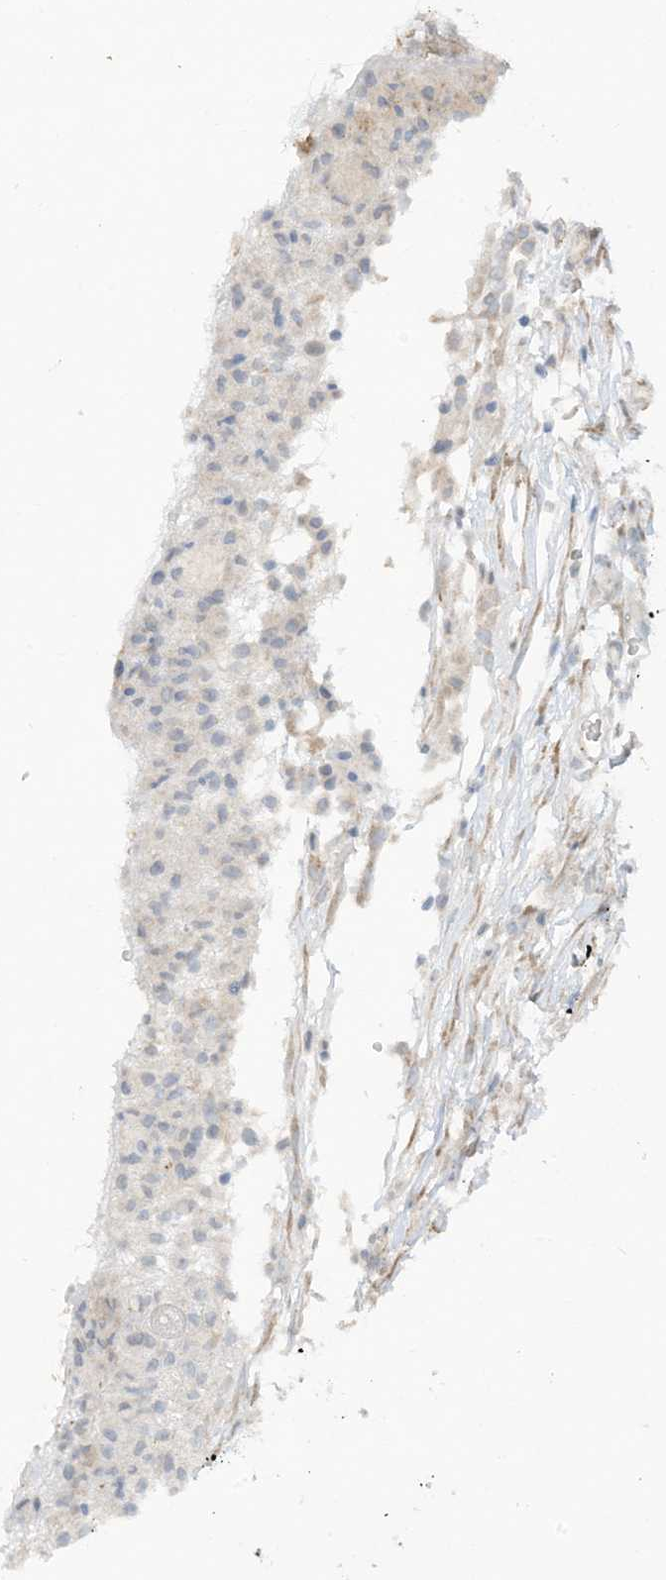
{"staining": {"intensity": "negative", "quantity": "none", "location": "none"}, "tissue": "ovarian cancer", "cell_type": "Tumor cells", "image_type": "cancer", "snomed": [{"axis": "morphology", "description": "Carcinoma, endometroid"}, {"axis": "topography", "description": "Ovary"}], "caption": "IHC micrograph of ovarian cancer stained for a protein (brown), which demonstrates no expression in tumor cells. (DAB IHC with hematoxylin counter stain).", "gene": "LOXL3", "patient": {"sex": "female", "age": 42}}